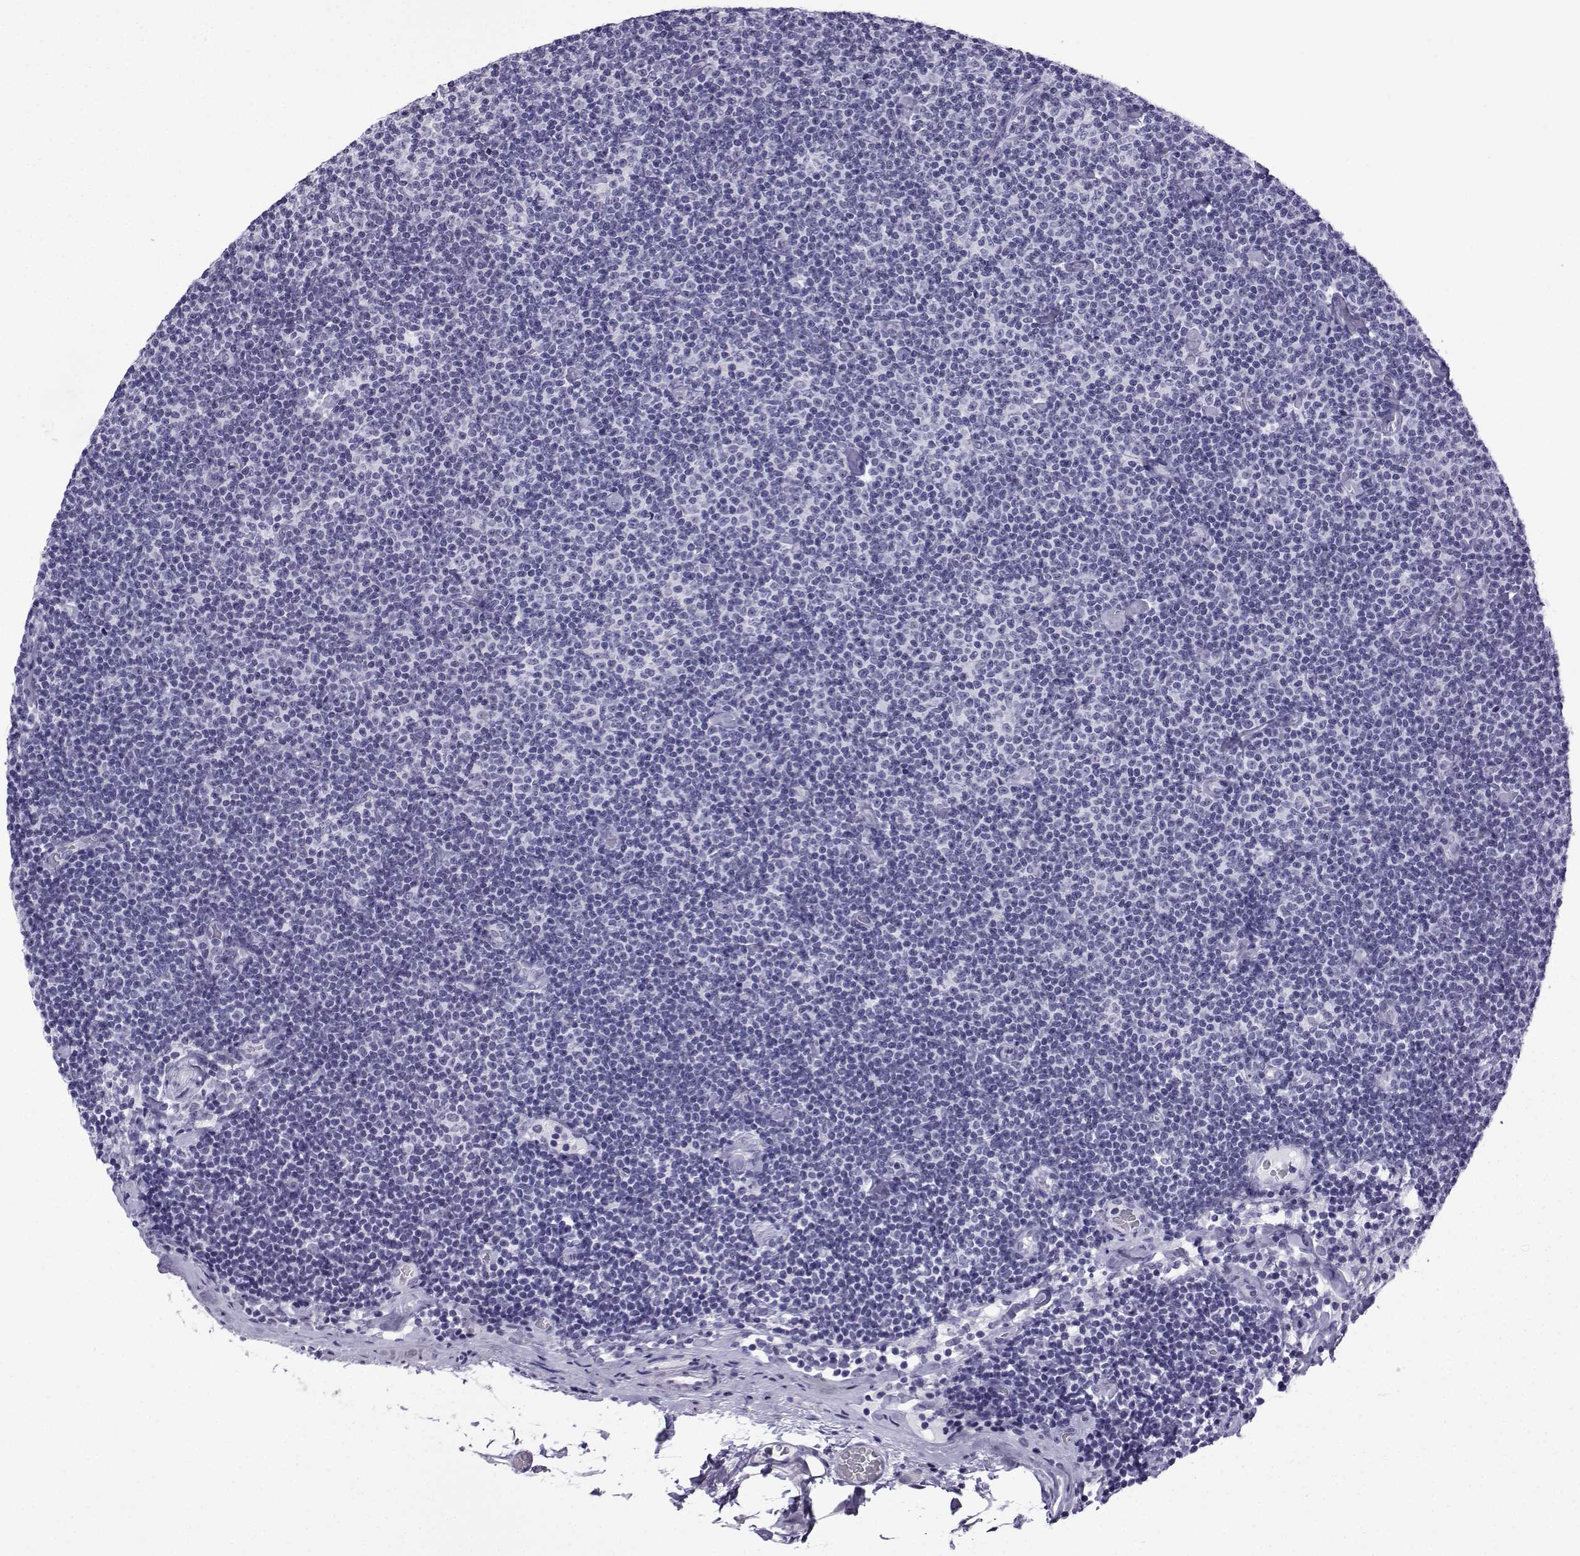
{"staining": {"intensity": "negative", "quantity": "none", "location": "none"}, "tissue": "lymphoma", "cell_type": "Tumor cells", "image_type": "cancer", "snomed": [{"axis": "morphology", "description": "Malignant lymphoma, non-Hodgkin's type, Low grade"}, {"axis": "topography", "description": "Lymph node"}], "caption": "This image is of malignant lymphoma, non-Hodgkin's type (low-grade) stained with IHC to label a protein in brown with the nuclei are counter-stained blue. There is no expression in tumor cells.", "gene": "MRGBP", "patient": {"sex": "male", "age": 81}}